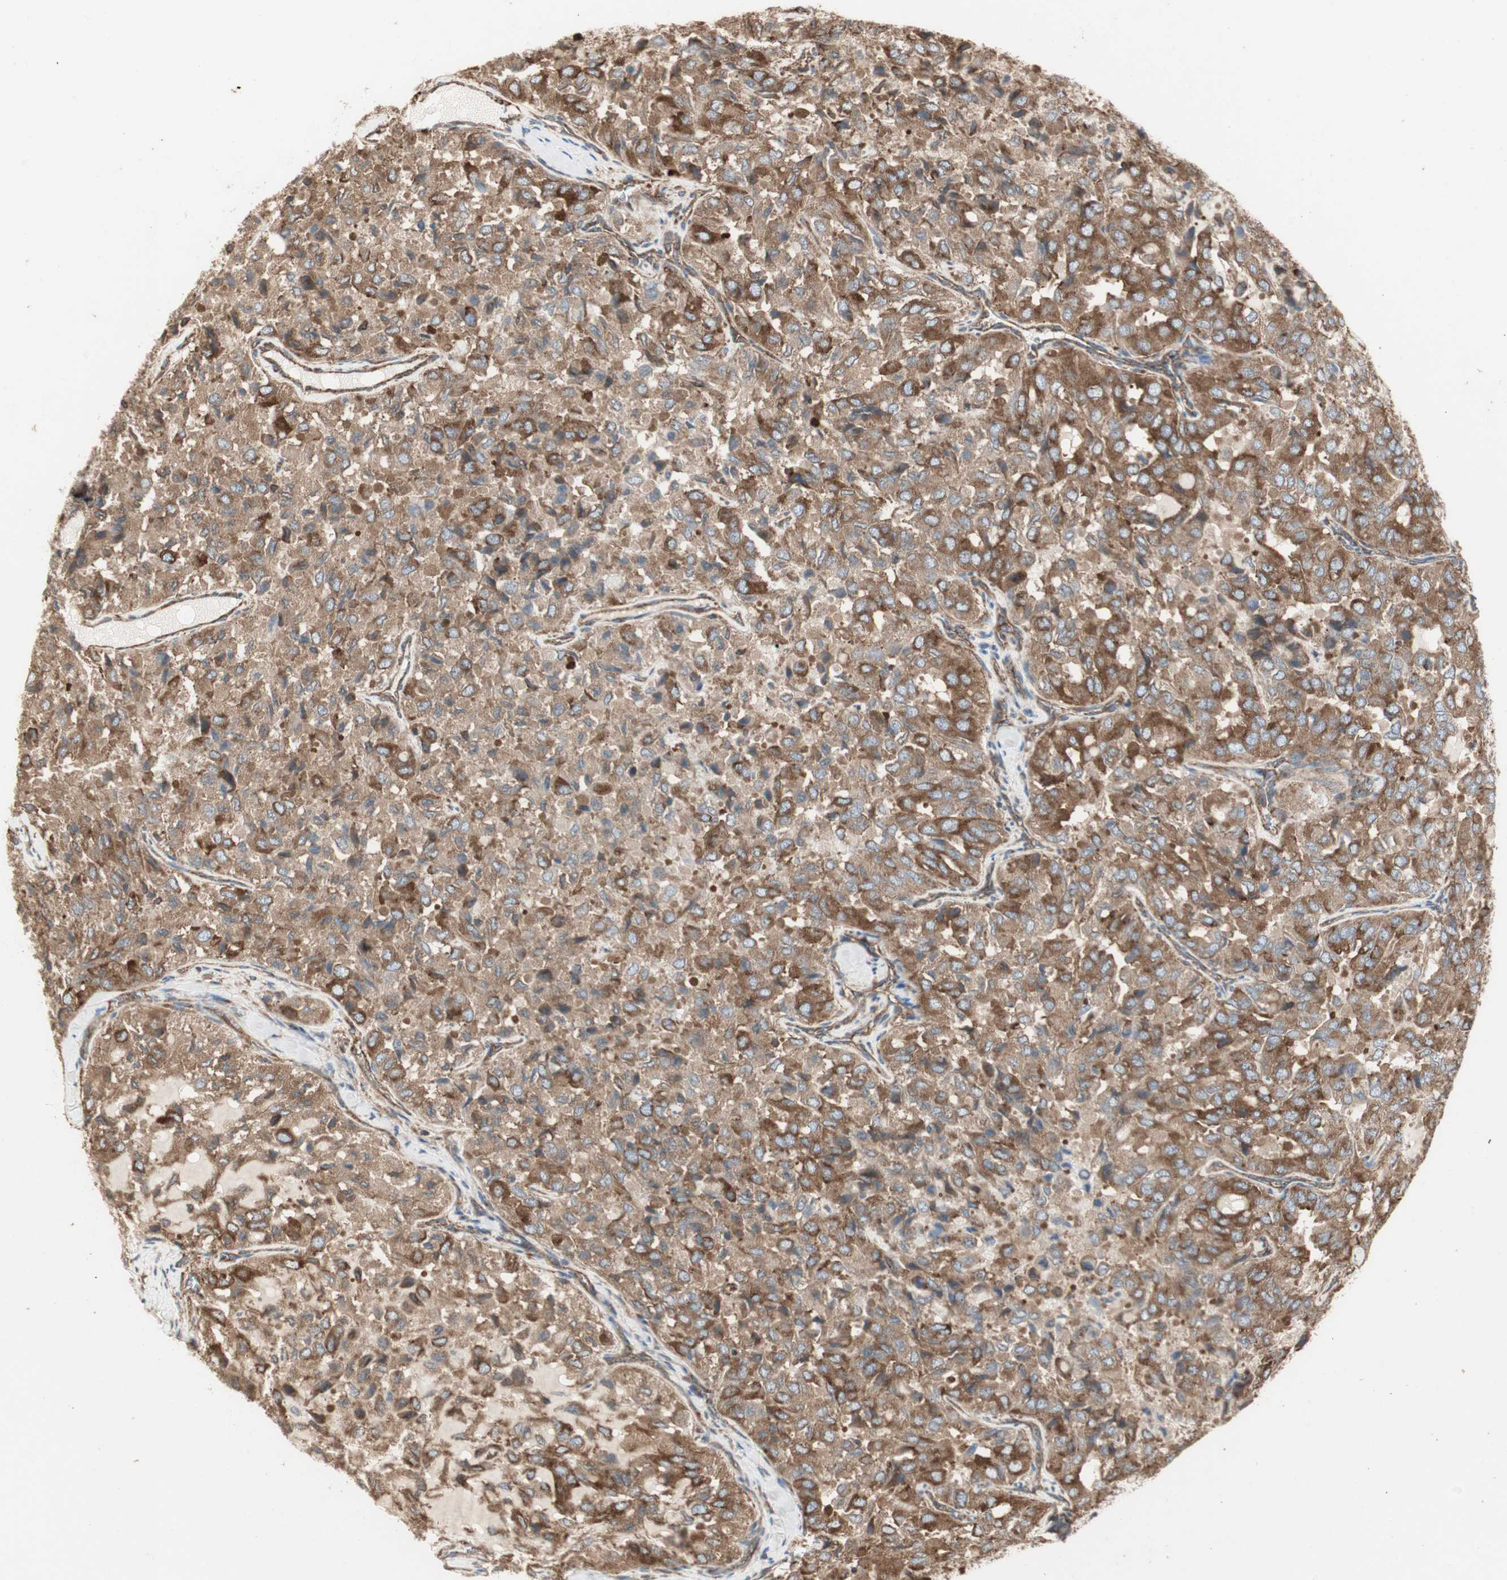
{"staining": {"intensity": "moderate", "quantity": ">75%", "location": "cytoplasmic/membranous"}, "tissue": "thyroid cancer", "cell_type": "Tumor cells", "image_type": "cancer", "snomed": [{"axis": "morphology", "description": "Follicular adenoma carcinoma, NOS"}, {"axis": "topography", "description": "Thyroid gland"}], "caption": "A histopathology image showing moderate cytoplasmic/membranous positivity in approximately >75% of tumor cells in thyroid cancer, as visualized by brown immunohistochemical staining.", "gene": "H6PD", "patient": {"sex": "male", "age": 75}}